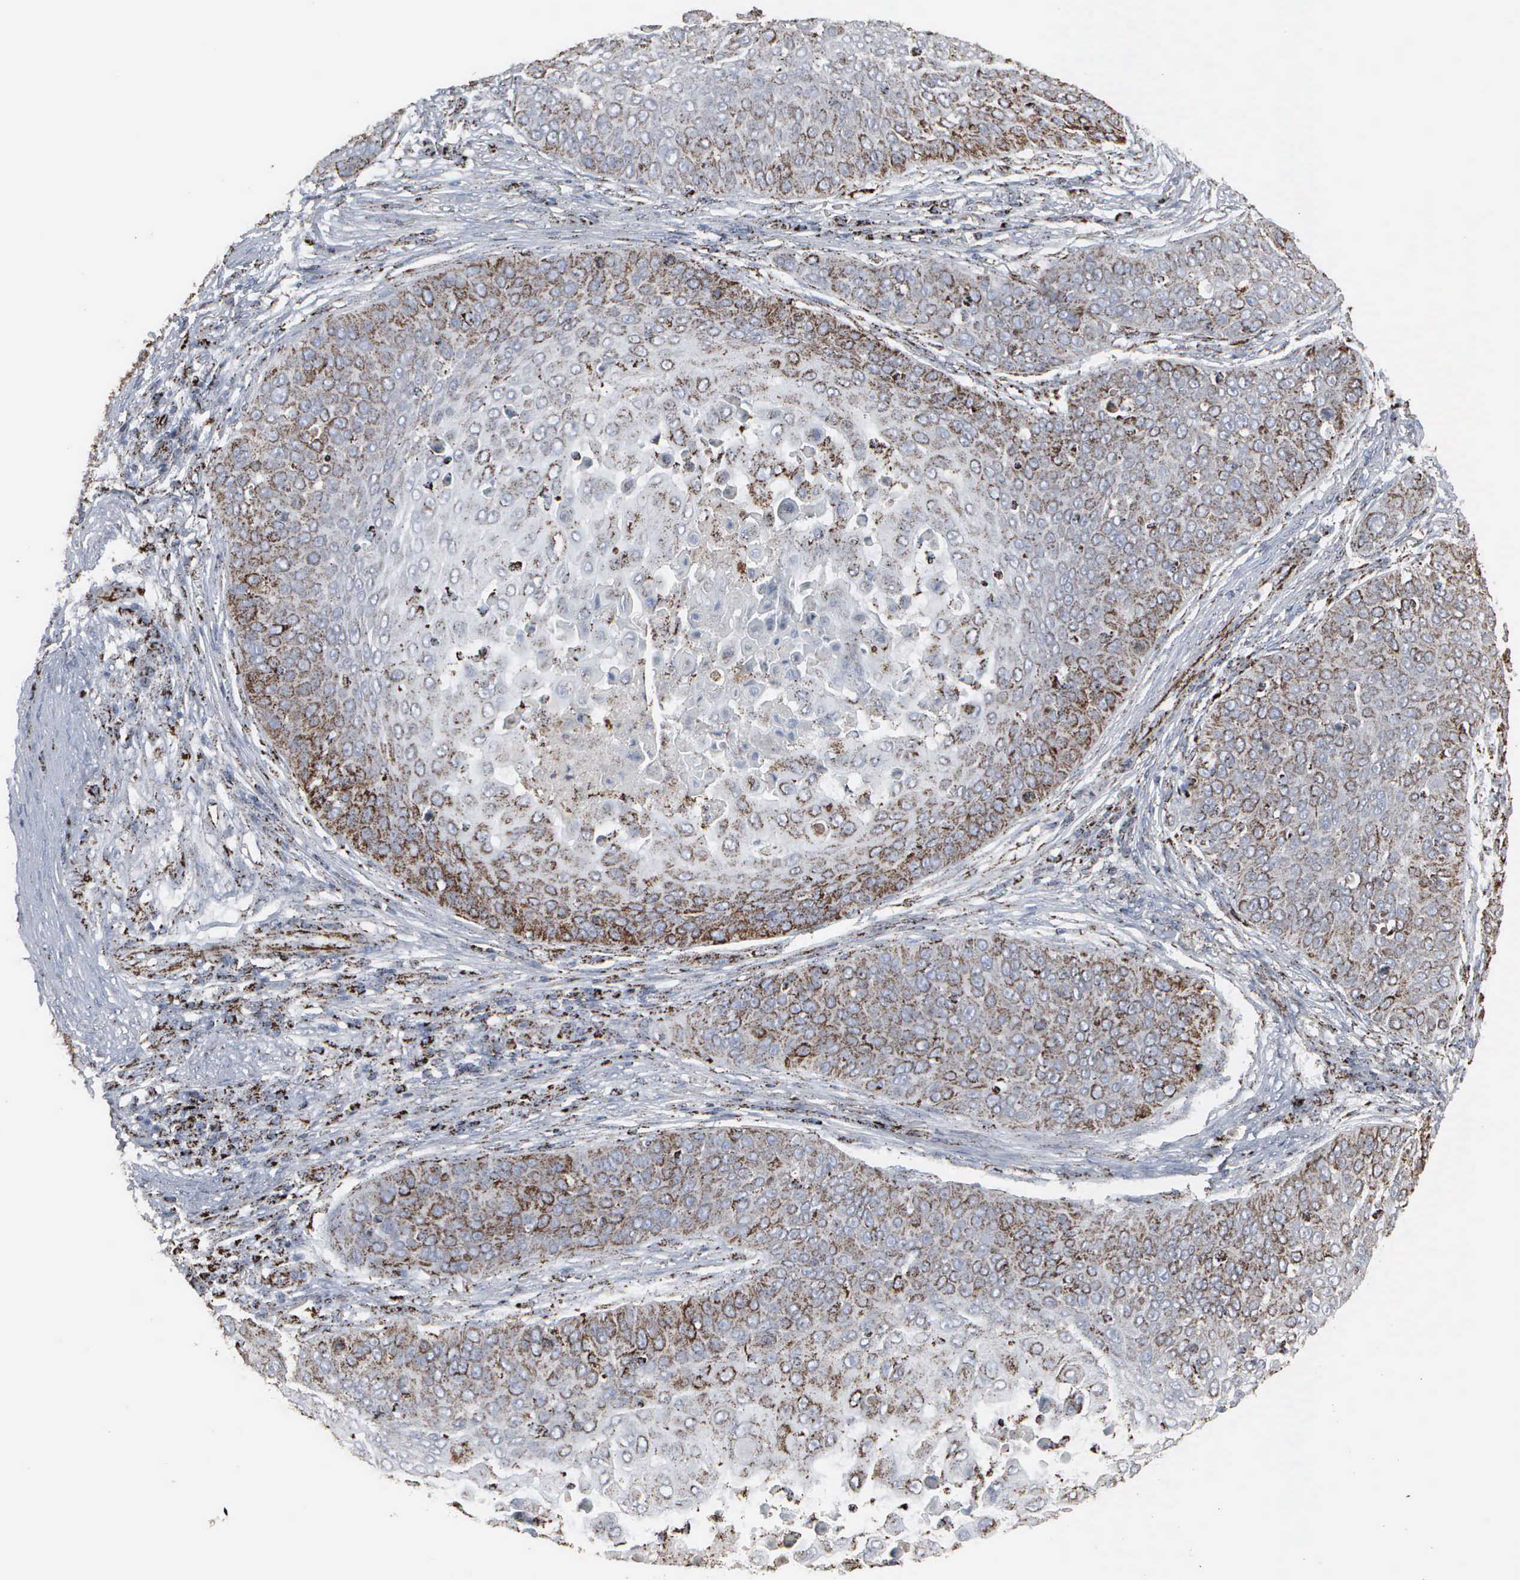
{"staining": {"intensity": "strong", "quantity": "25%-75%", "location": "cytoplasmic/membranous"}, "tissue": "skin cancer", "cell_type": "Tumor cells", "image_type": "cancer", "snomed": [{"axis": "morphology", "description": "Squamous cell carcinoma, NOS"}, {"axis": "topography", "description": "Skin"}], "caption": "Skin squamous cell carcinoma was stained to show a protein in brown. There is high levels of strong cytoplasmic/membranous expression in approximately 25%-75% of tumor cells.", "gene": "HSPA9", "patient": {"sex": "male", "age": 82}}